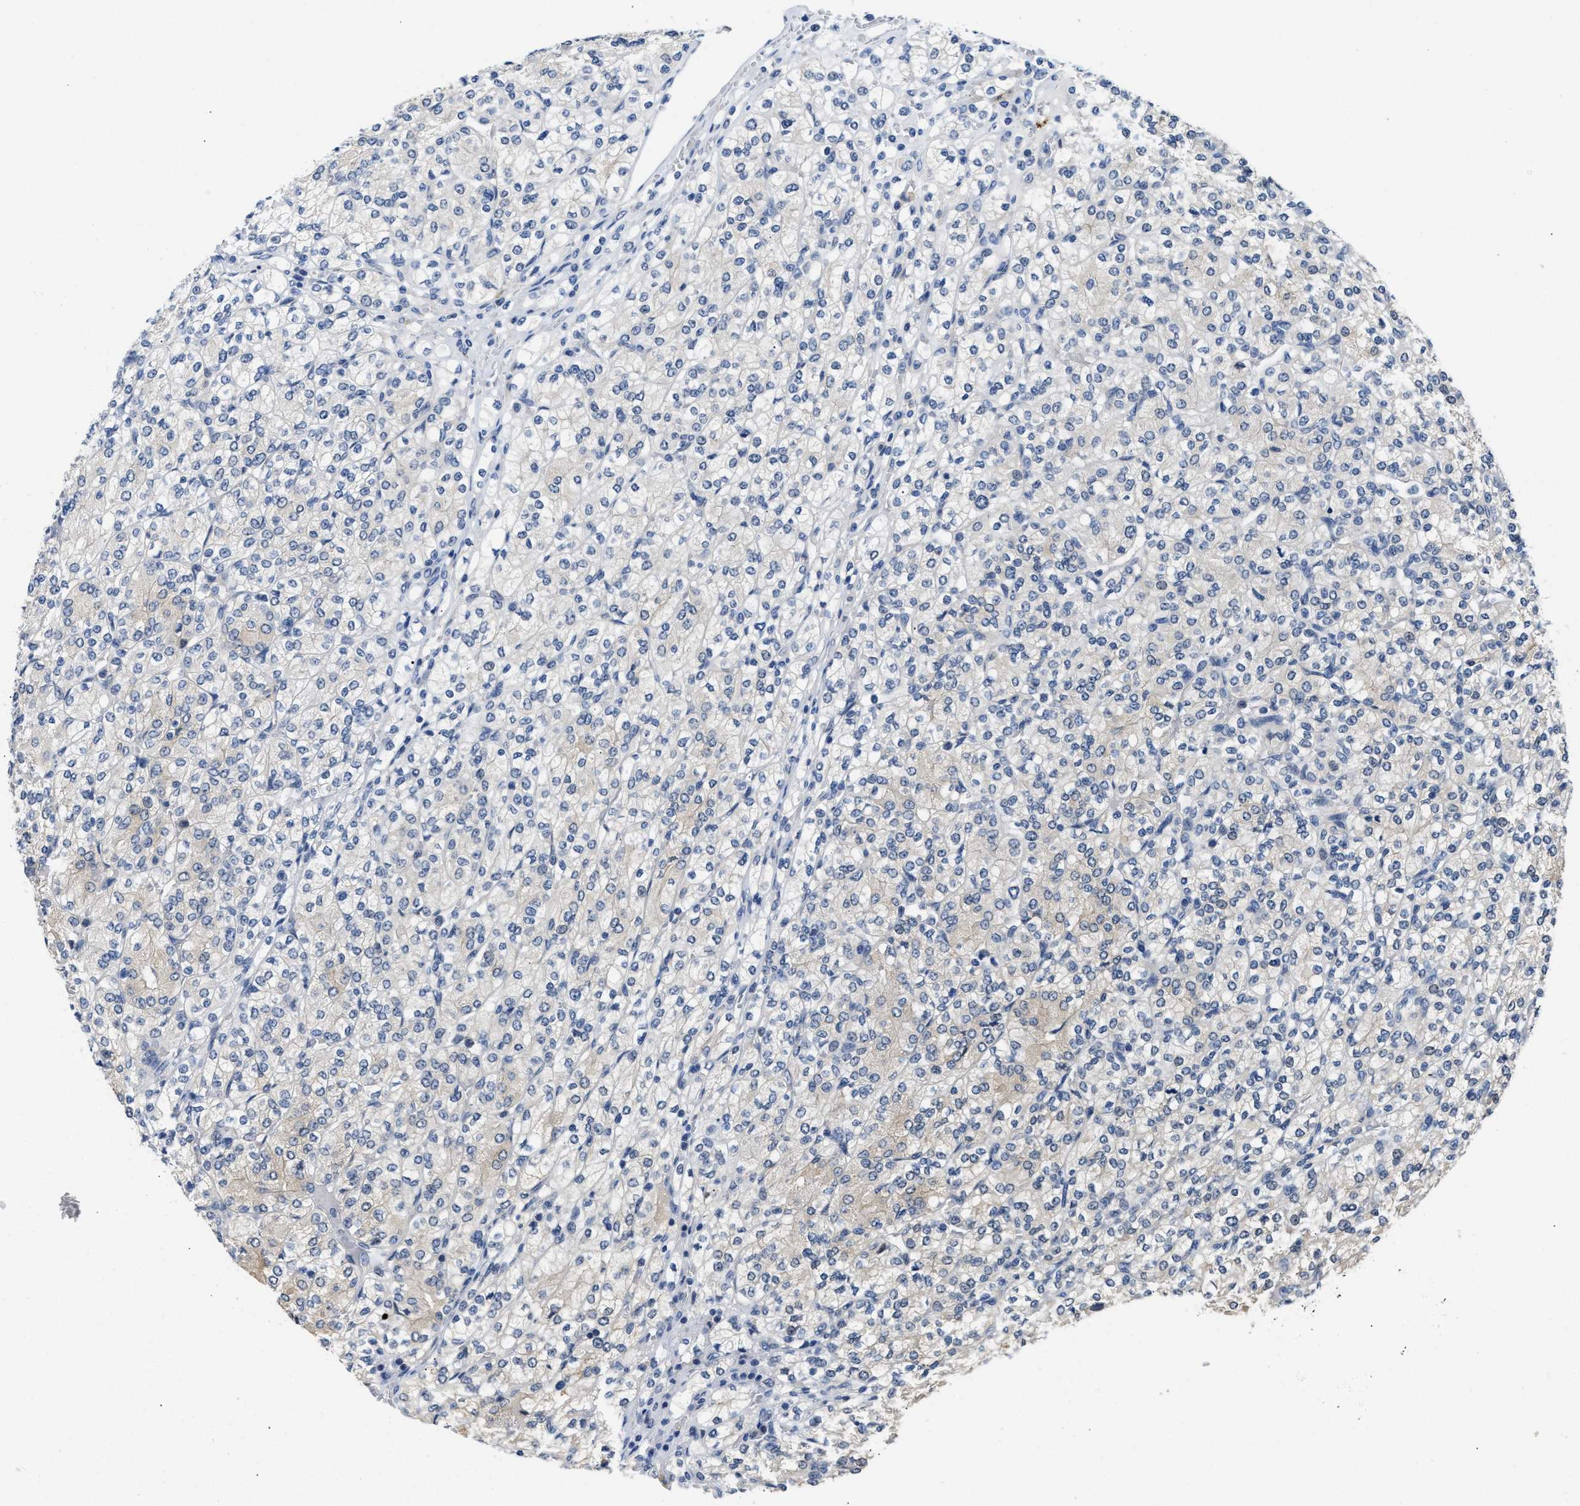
{"staining": {"intensity": "negative", "quantity": "none", "location": "none"}, "tissue": "renal cancer", "cell_type": "Tumor cells", "image_type": "cancer", "snomed": [{"axis": "morphology", "description": "Adenocarcinoma, NOS"}, {"axis": "topography", "description": "Kidney"}], "caption": "IHC of human adenocarcinoma (renal) demonstrates no staining in tumor cells.", "gene": "CLGN", "patient": {"sex": "male", "age": 77}}